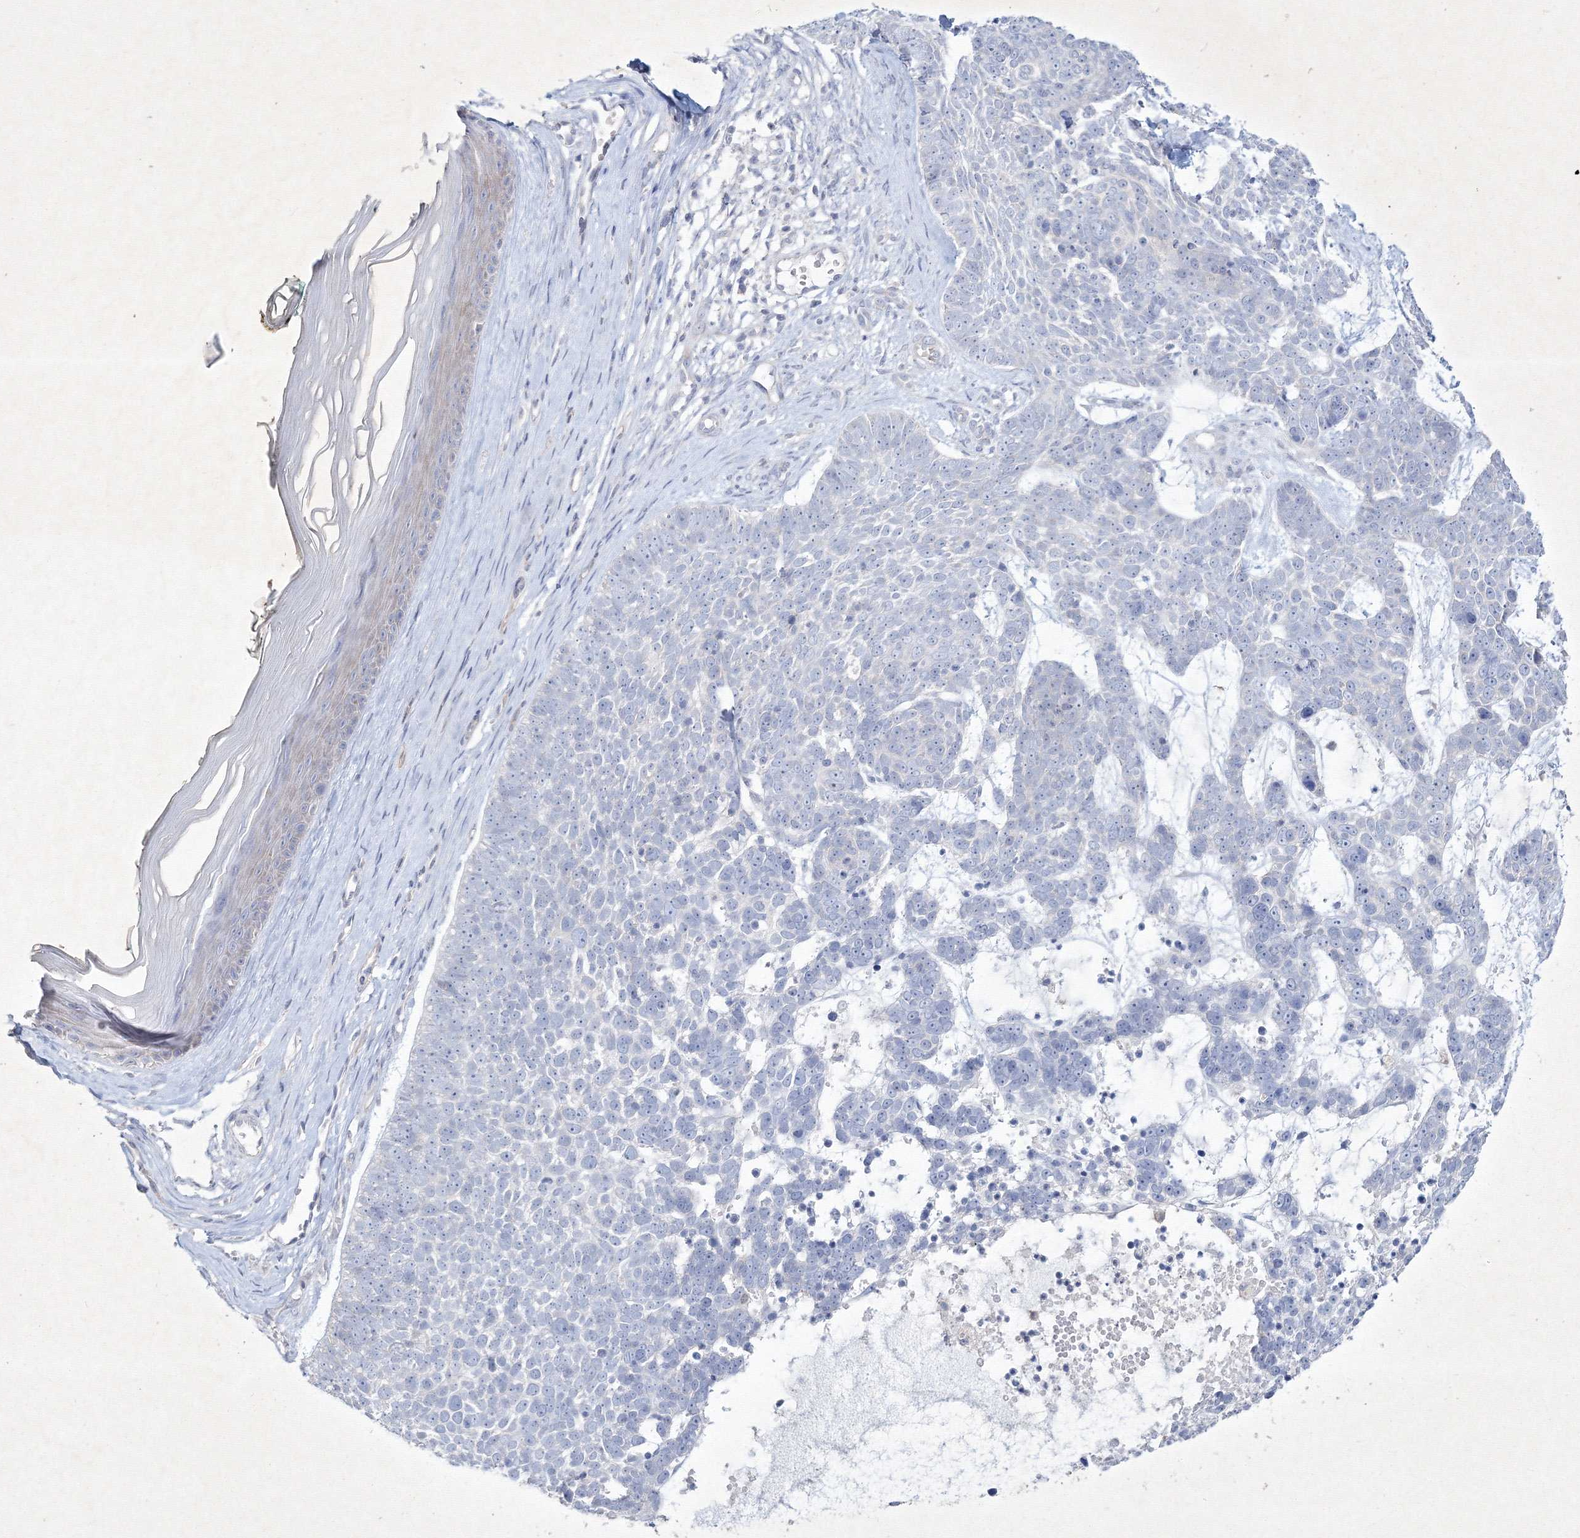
{"staining": {"intensity": "negative", "quantity": "none", "location": "none"}, "tissue": "skin cancer", "cell_type": "Tumor cells", "image_type": "cancer", "snomed": [{"axis": "morphology", "description": "Basal cell carcinoma"}, {"axis": "topography", "description": "Skin"}], "caption": "Immunohistochemistry (IHC) image of neoplastic tissue: skin cancer (basal cell carcinoma) stained with DAB shows no significant protein positivity in tumor cells. (Brightfield microscopy of DAB (3,3'-diaminobenzidine) immunohistochemistry at high magnification).", "gene": "CXXC4", "patient": {"sex": "female", "age": 81}}